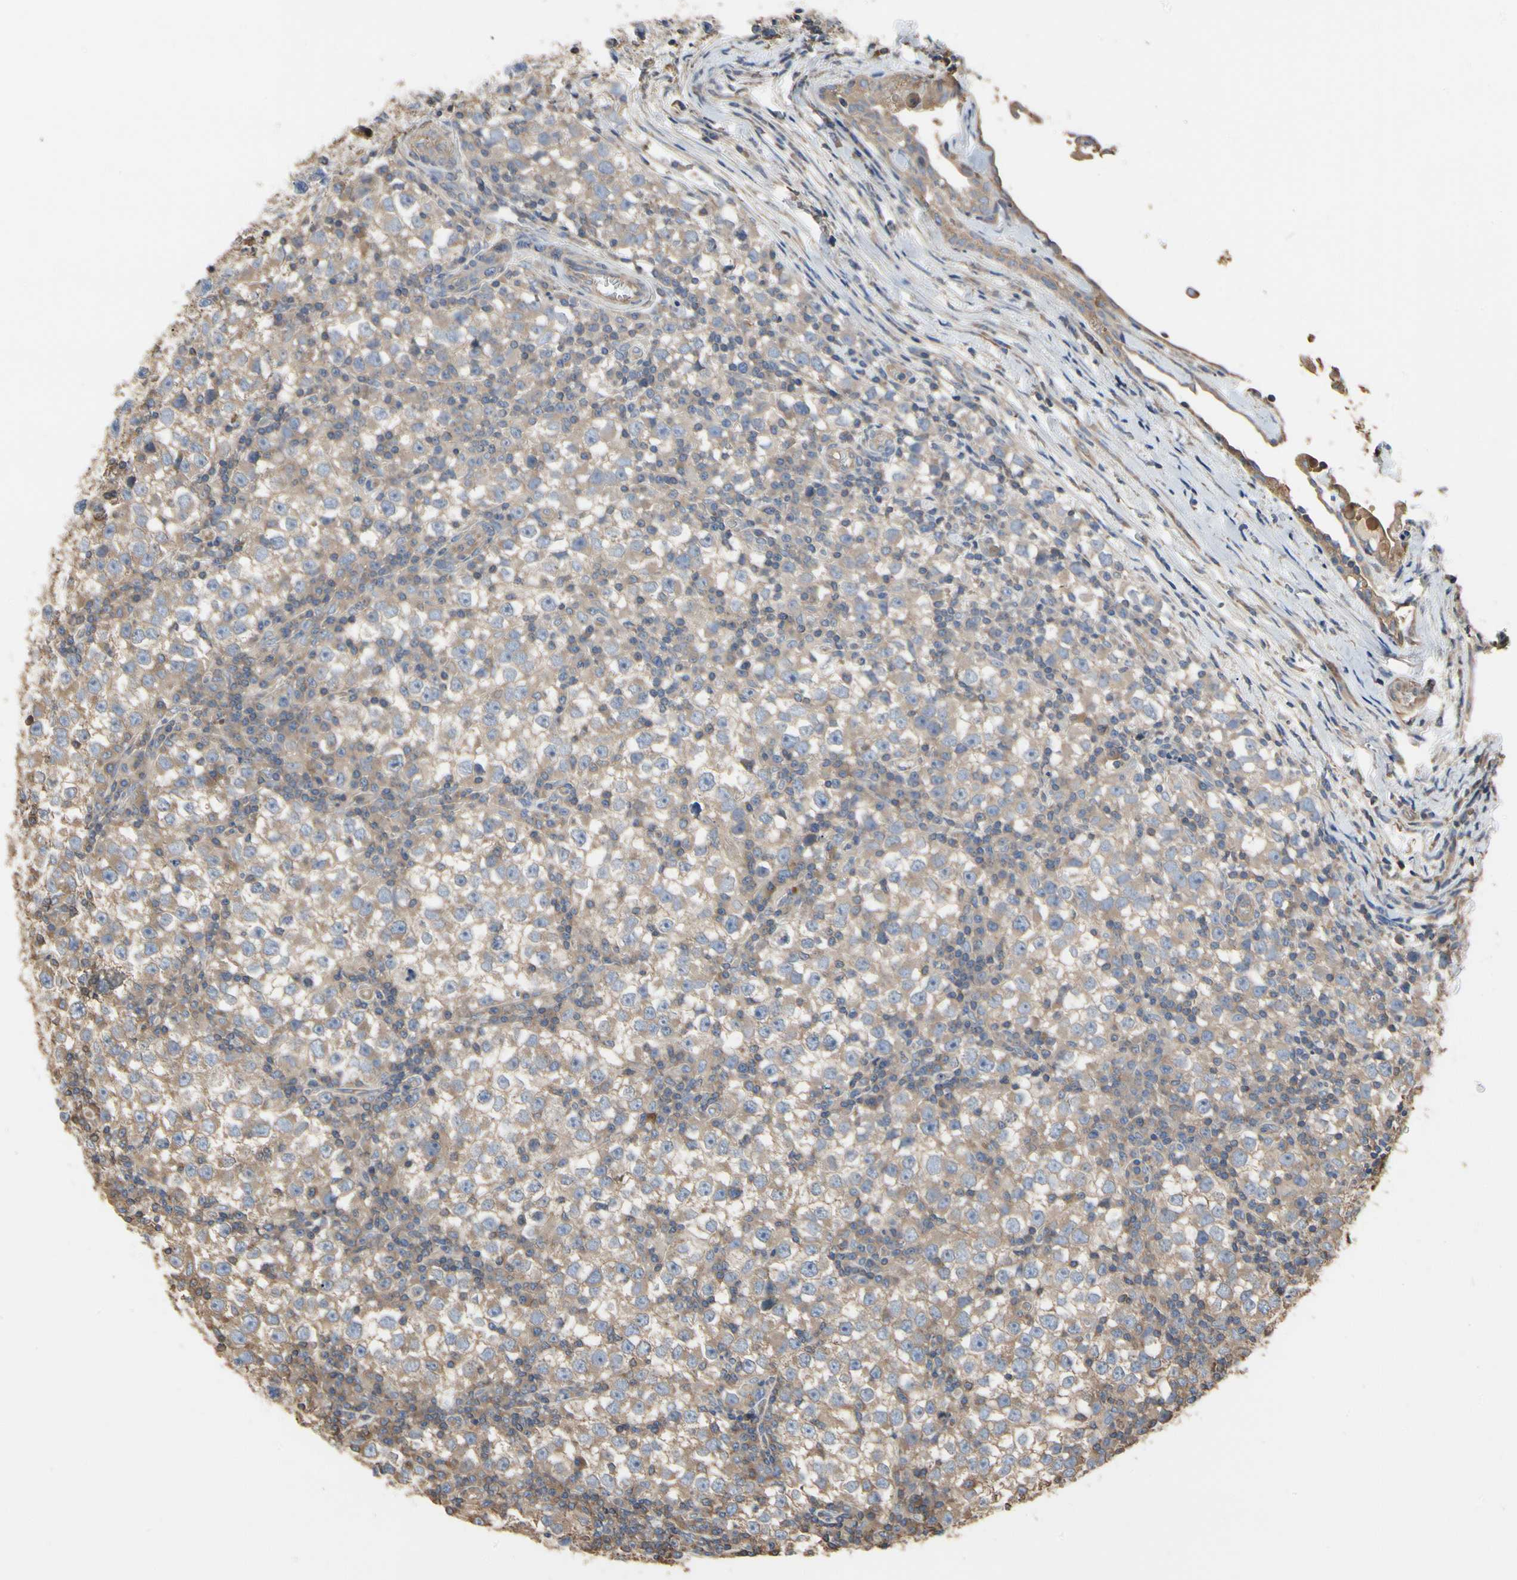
{"staining": {"intensity": "weak", "quantity": ">75%", "location": "cytoplasmic/membranous"}, "tissue": "testis cancer", "cell_type": "Tumor cells", "image_type": "cancer", "snomed": [{"axis": "morphology", "description": "Seminoma, NOS"}, {"axis": "topography", "description": "Testis"}], "caption": "Testis cancer (seminoma) stained for a protein (brown) exhibits weak cytoplasmic/membranous positive expression in about >75% of tumor cells.", "gene": "PDZK1", "patient": {"sex": "male", "age": 65}}